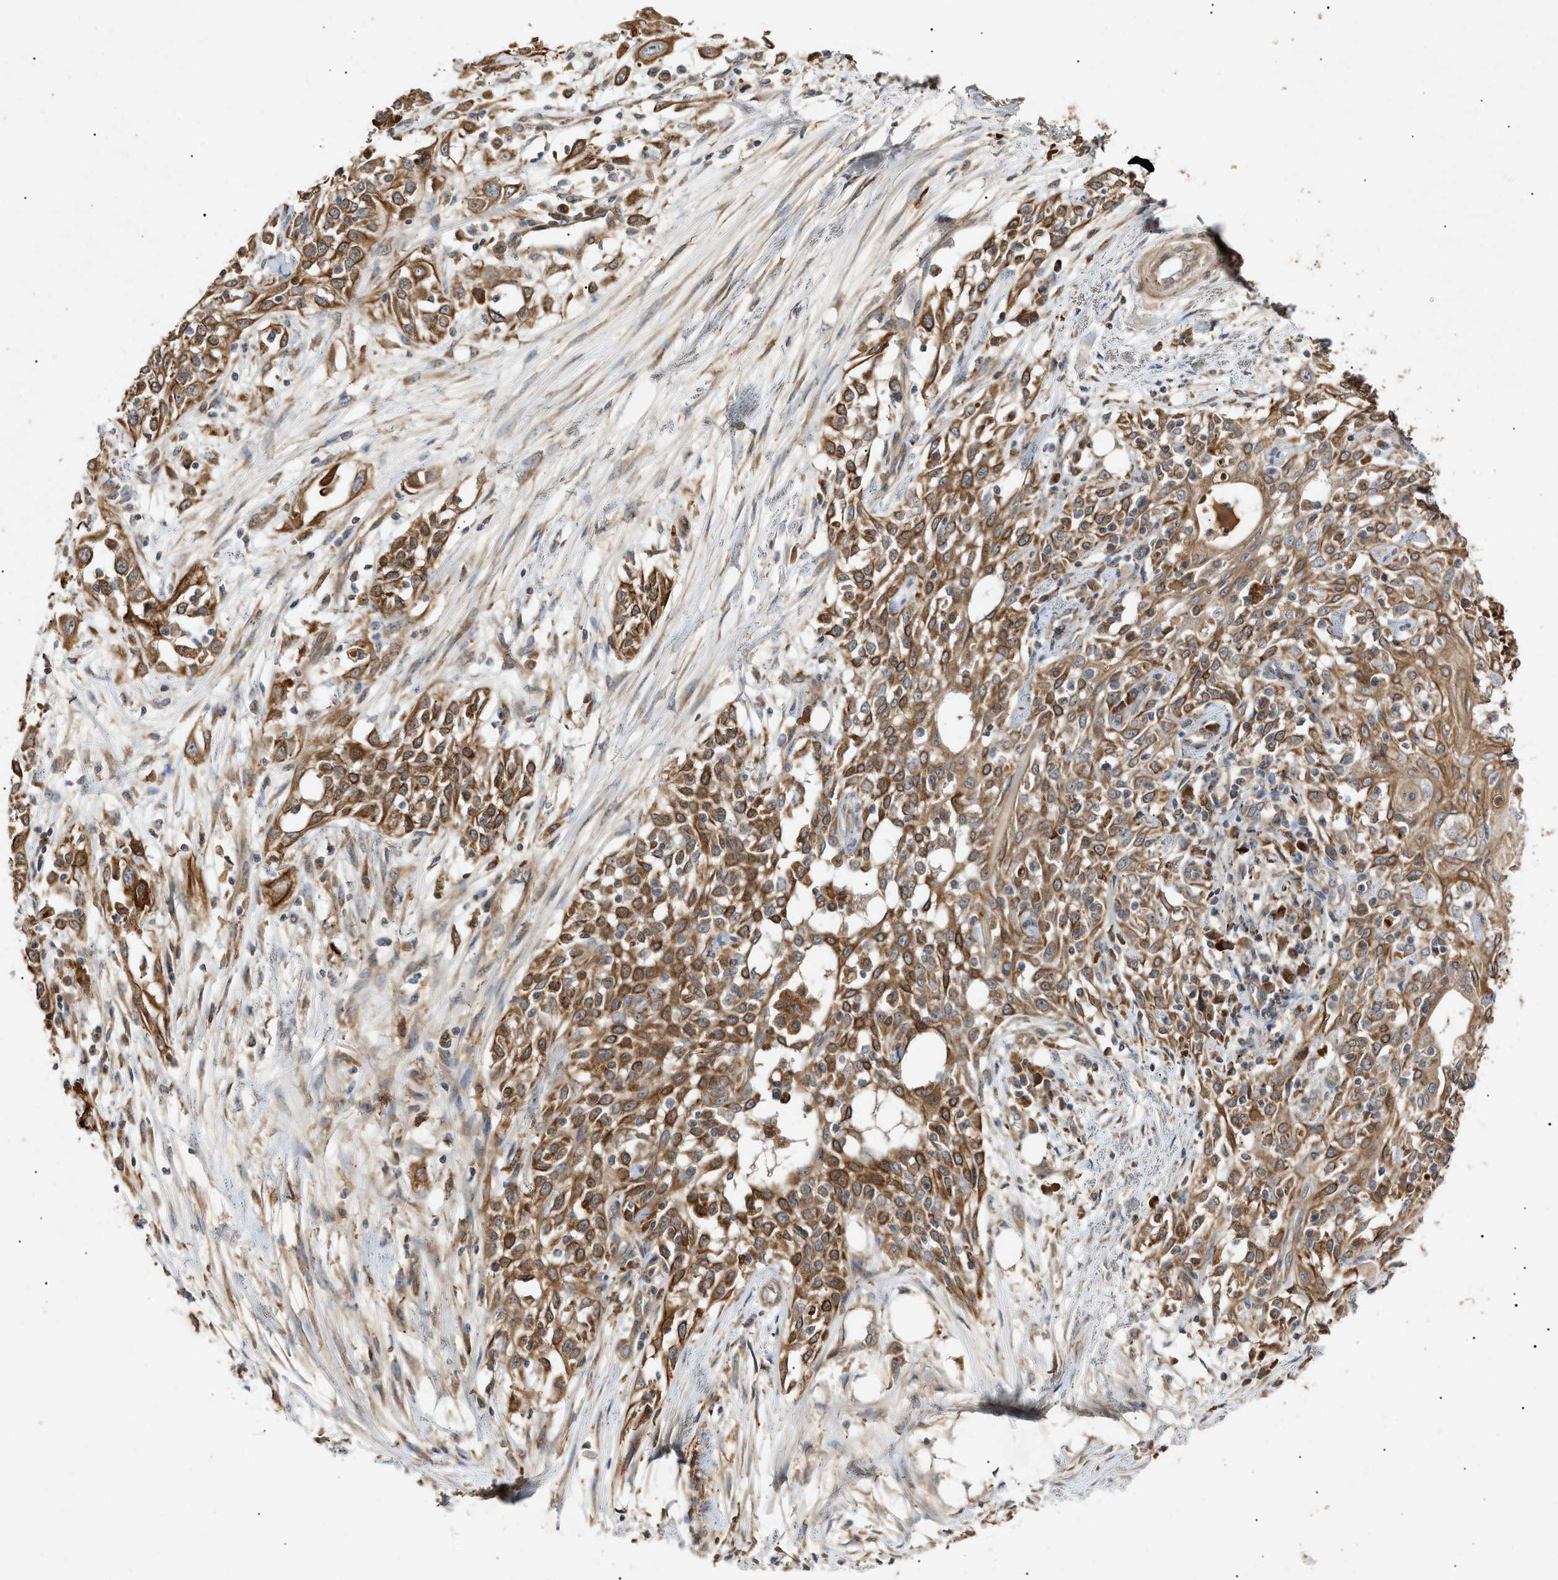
{"staining": {"intensity": "moderate", "quantity": ">75%", "location": "cytoplasmic/membranous"}, "tissue": "skin cancer", "cell_type": "Tumor cells", "image_type": "cancer", "snomed": [{"axis": "morphology", "description": "Squamous cell carcinoma, NOS"}, {"axis": "morphology", "description": "Squamous cell carcinoma, metastatic, NOS"}, {"axis": "topography", "description": "Skin"}, {"axis": "topography", "description": "Lymph node"}], "caption": "An immunohistochemistry (IHC) photomicrograph of neoplastic tissue is shown. Protein staining in brown highlights moderate cytoplasmic/membranous positivity in skin cancer (squamous cell carcinoma) within tumor cells.", "gene": "MTCH1", "patient": {"sex": "male", "age": 75}}